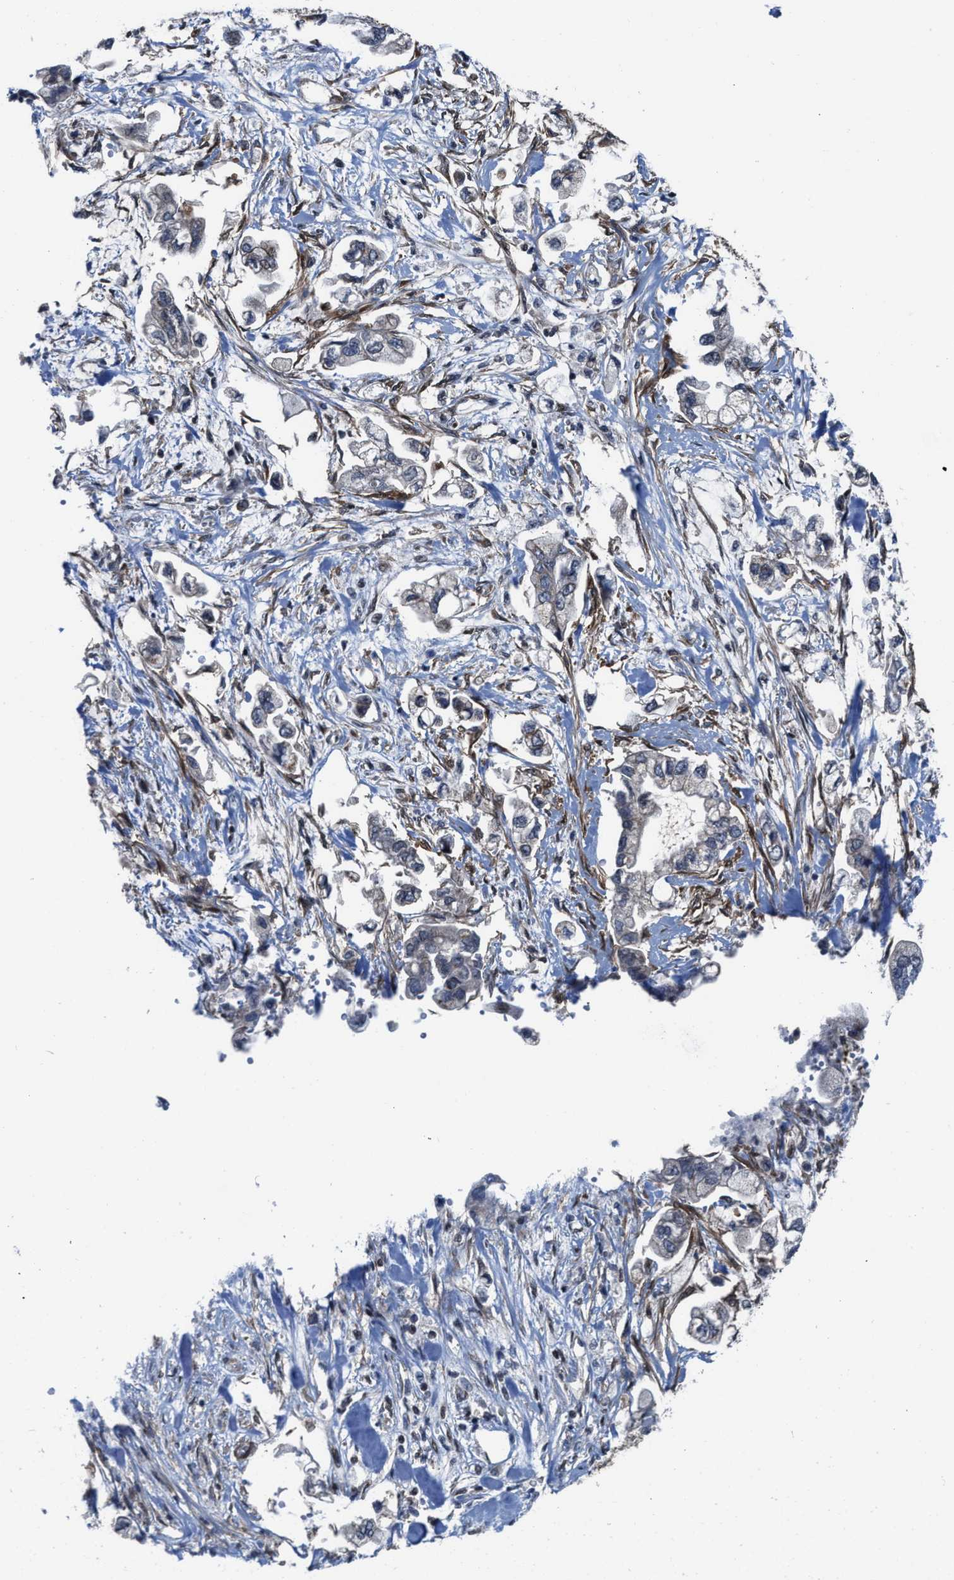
{"staining": {"intensity": "negative", "quantity": "none", "location": "none"}, "tissue": "stomach cancer", "cell_type": "Tumor cells", "image_type": "cancer", "snomed": [{"axis": "morphology", "description": "Adenocarcinoma, NOS"}, {"axis": "topography", "description": "Stomach"}], "caption": "Human stomach adenocarcinoma stained for a protein using immunohistochemistry (IHC) shows no positivity in tumor cells.", "gene": "TGFB1I1", "patient": {"sex": "male", "age": 62}}